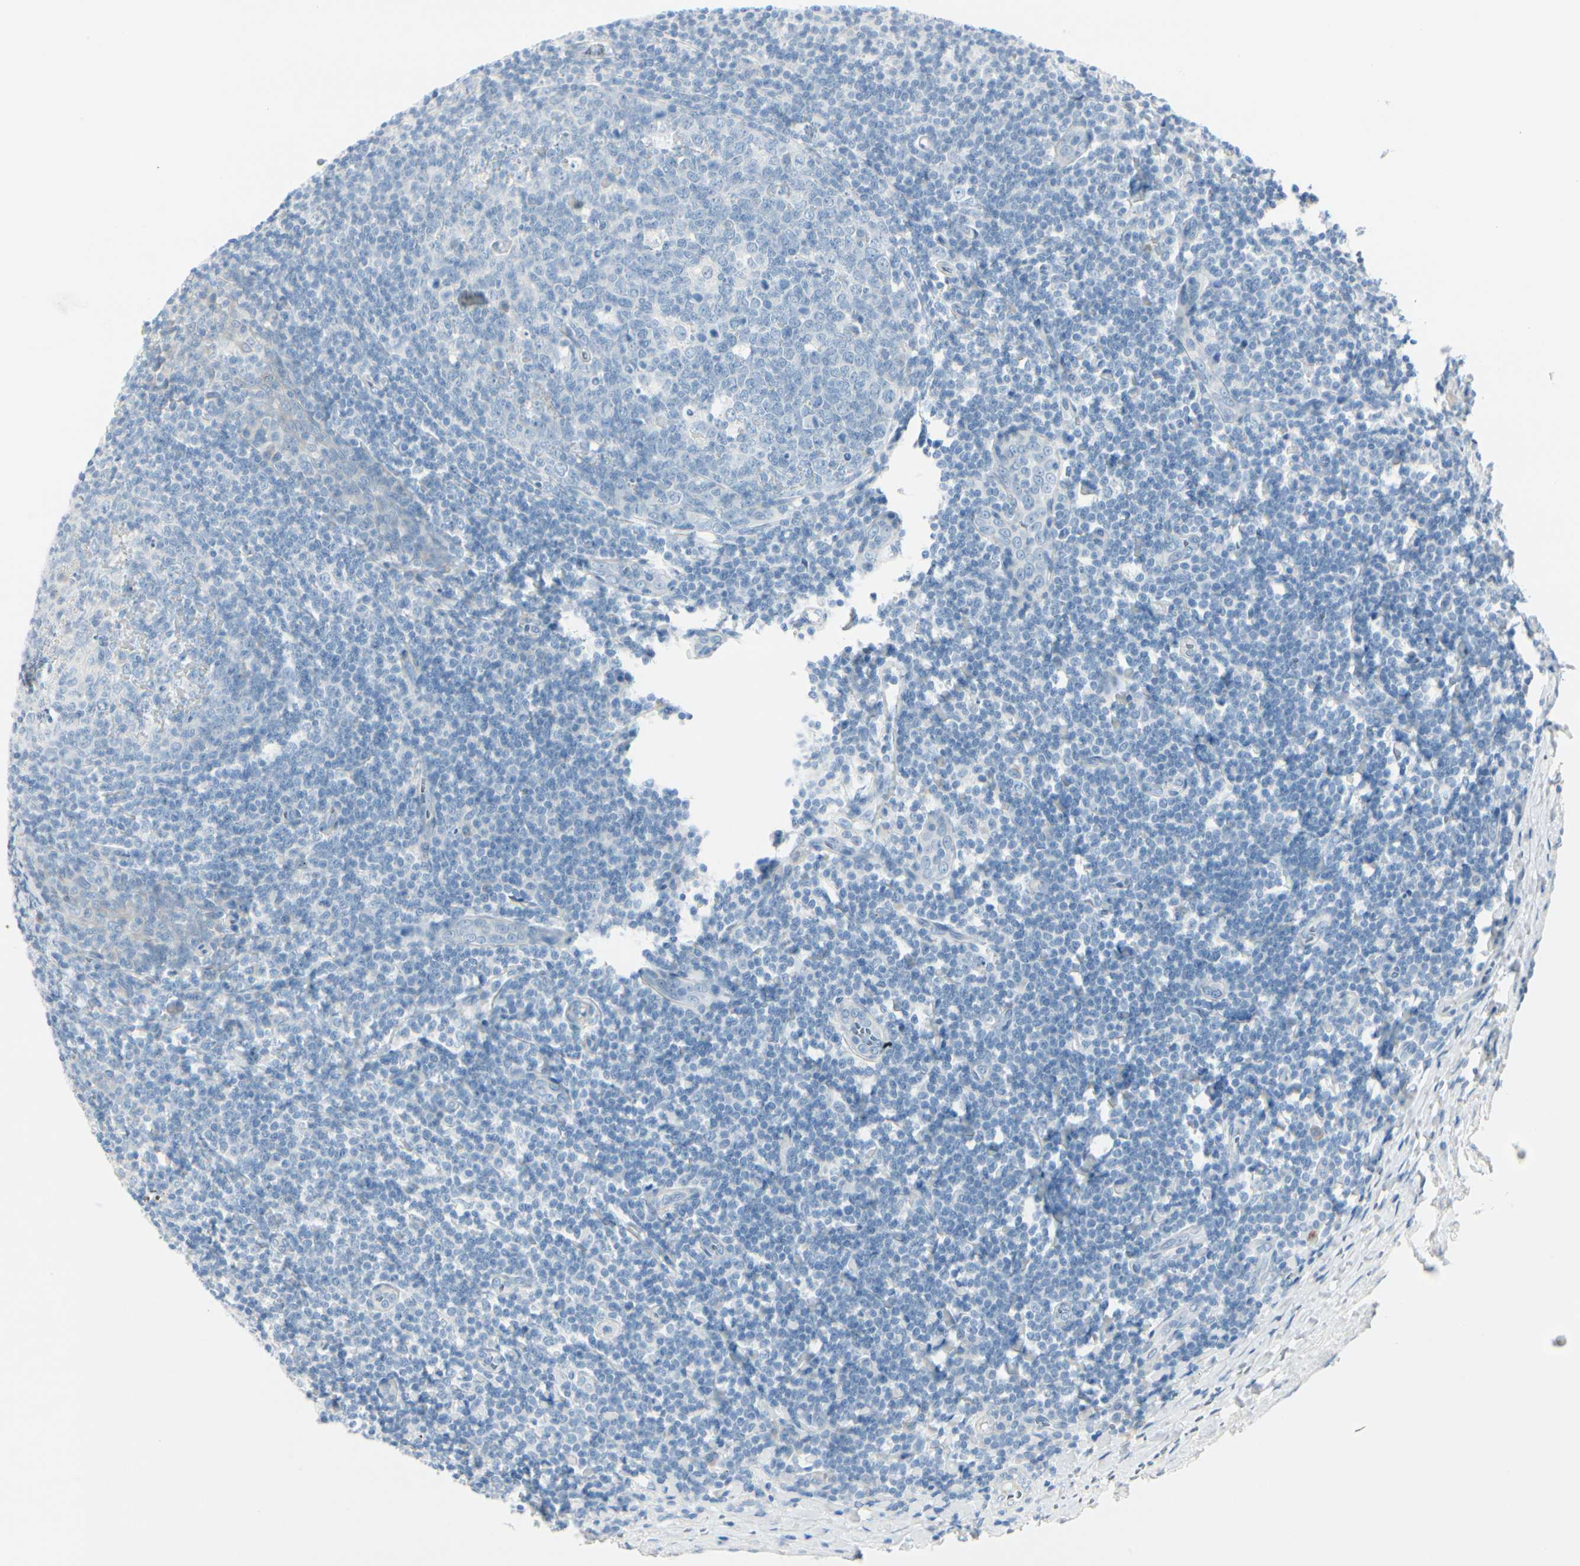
{"staining": {"intensity": "negative", "quantity": "none", "location": "none"}, "tissue": "tonsil", "cell_type": "Germinal center cells", "image_type": "normal", "snomed": [{"axis": "morphology", "description": "Normal tissue, NOS"}, {"axis": "topography", "description": "Tonsil"}], "caption": "The immunohistochemistry (IHC) image has no significant expression in germinal center cells of tonsil.", "gene": "CDHR5", "patient": {"sex": "male", "age": 31}}